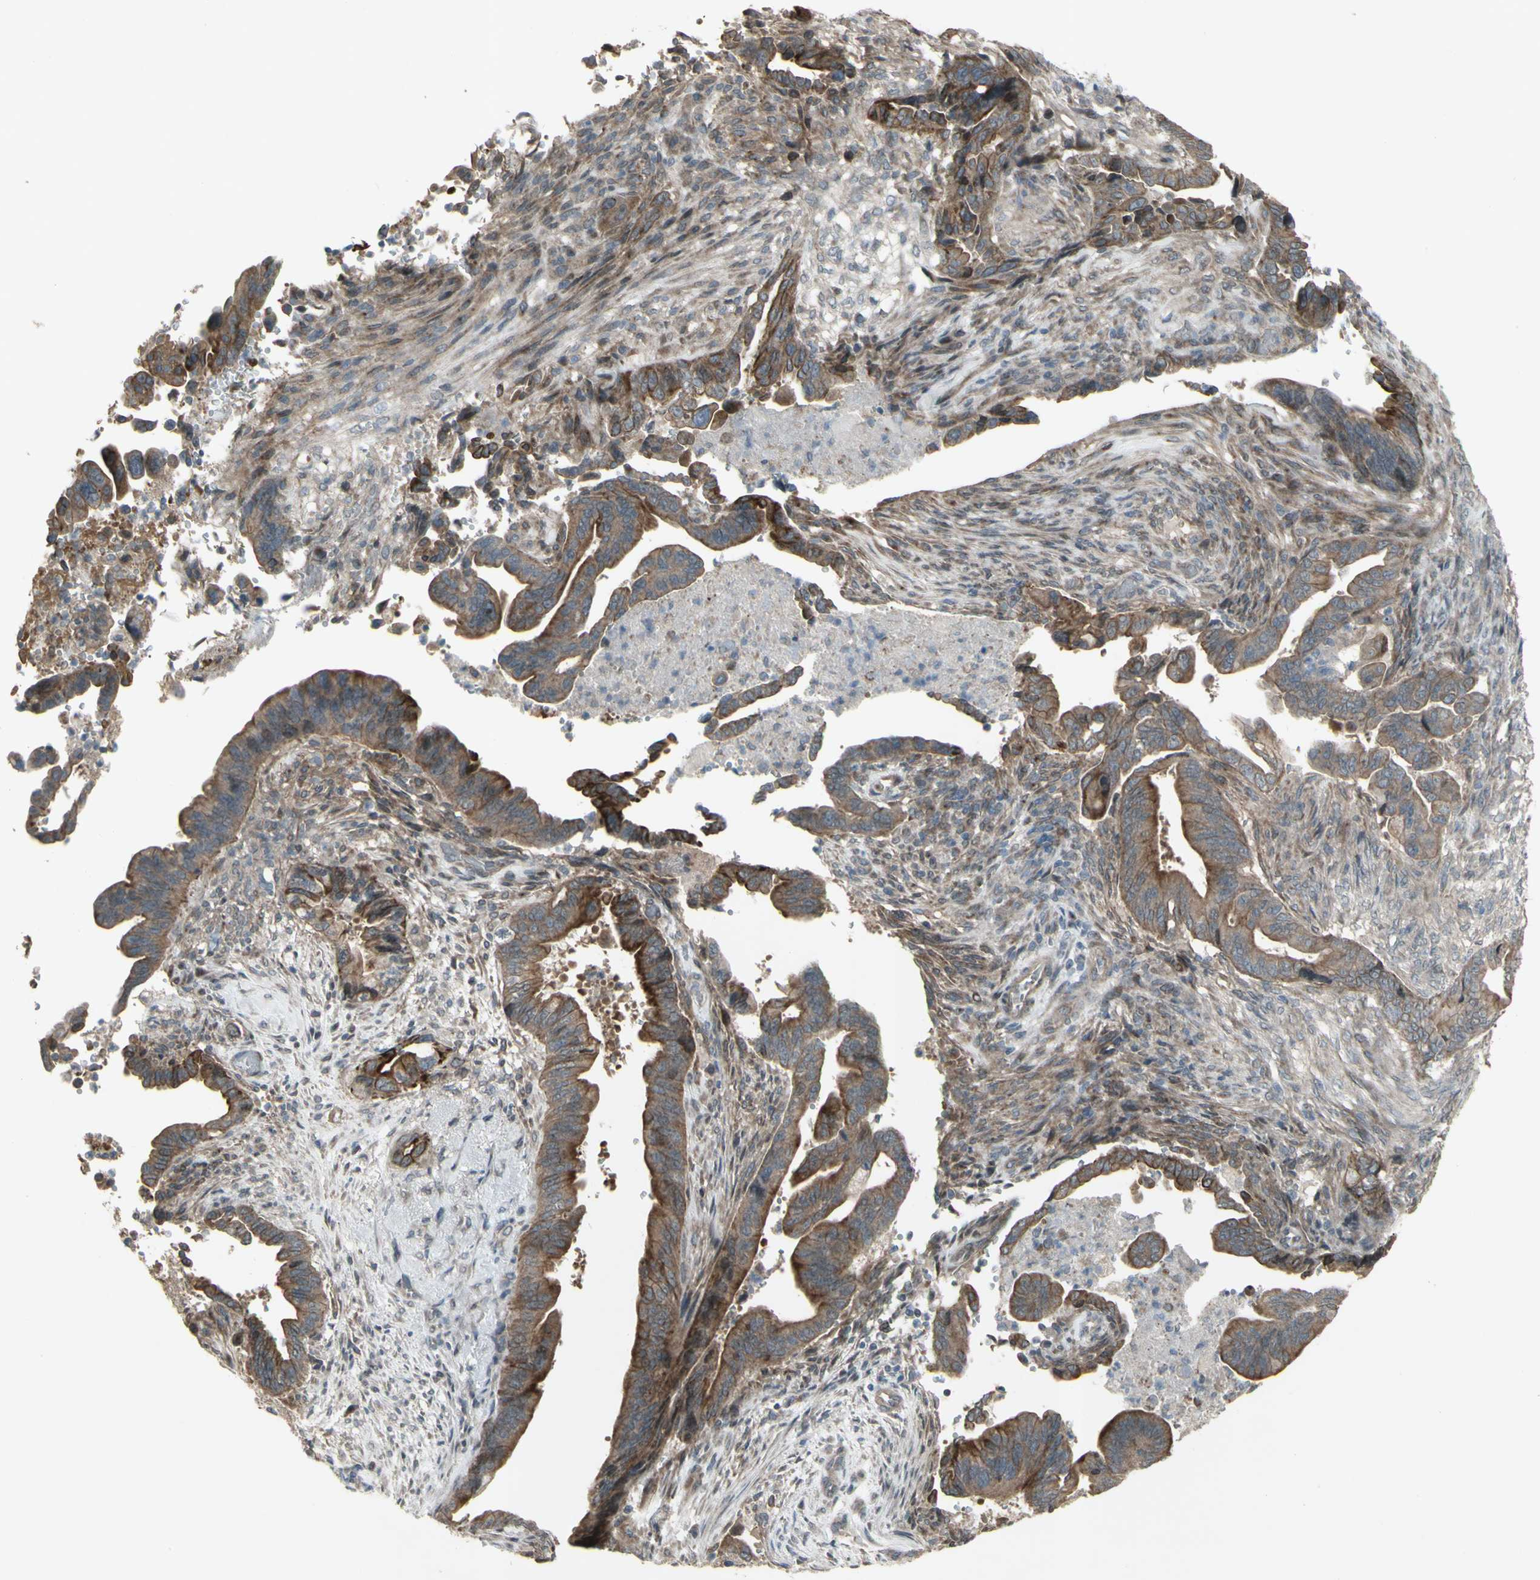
{"staining": {"intensity": "moderate", "quantity": ">75%", "location": "cytoplasmic/membranous"}, "tissue": "pancreatic cancer", "cell_type": "Tumor cells", "image_type": "cancer", "snomed": [{"axis": "morphology", "description": "Adenocarcinoma, NOS"}, {"axis": "topography", "description": "Pancreas"}], "caption": "Protein analysis of pancreatic cancer tissue demonstrates moderate cytoplasmic/membranous staining in approximately >75% of tumor cells. (Brightfield microscopy of DAB IHC at high magnification).", "gene": "GRAMD1B", "patient": {"sex": "male", "age": 70}}